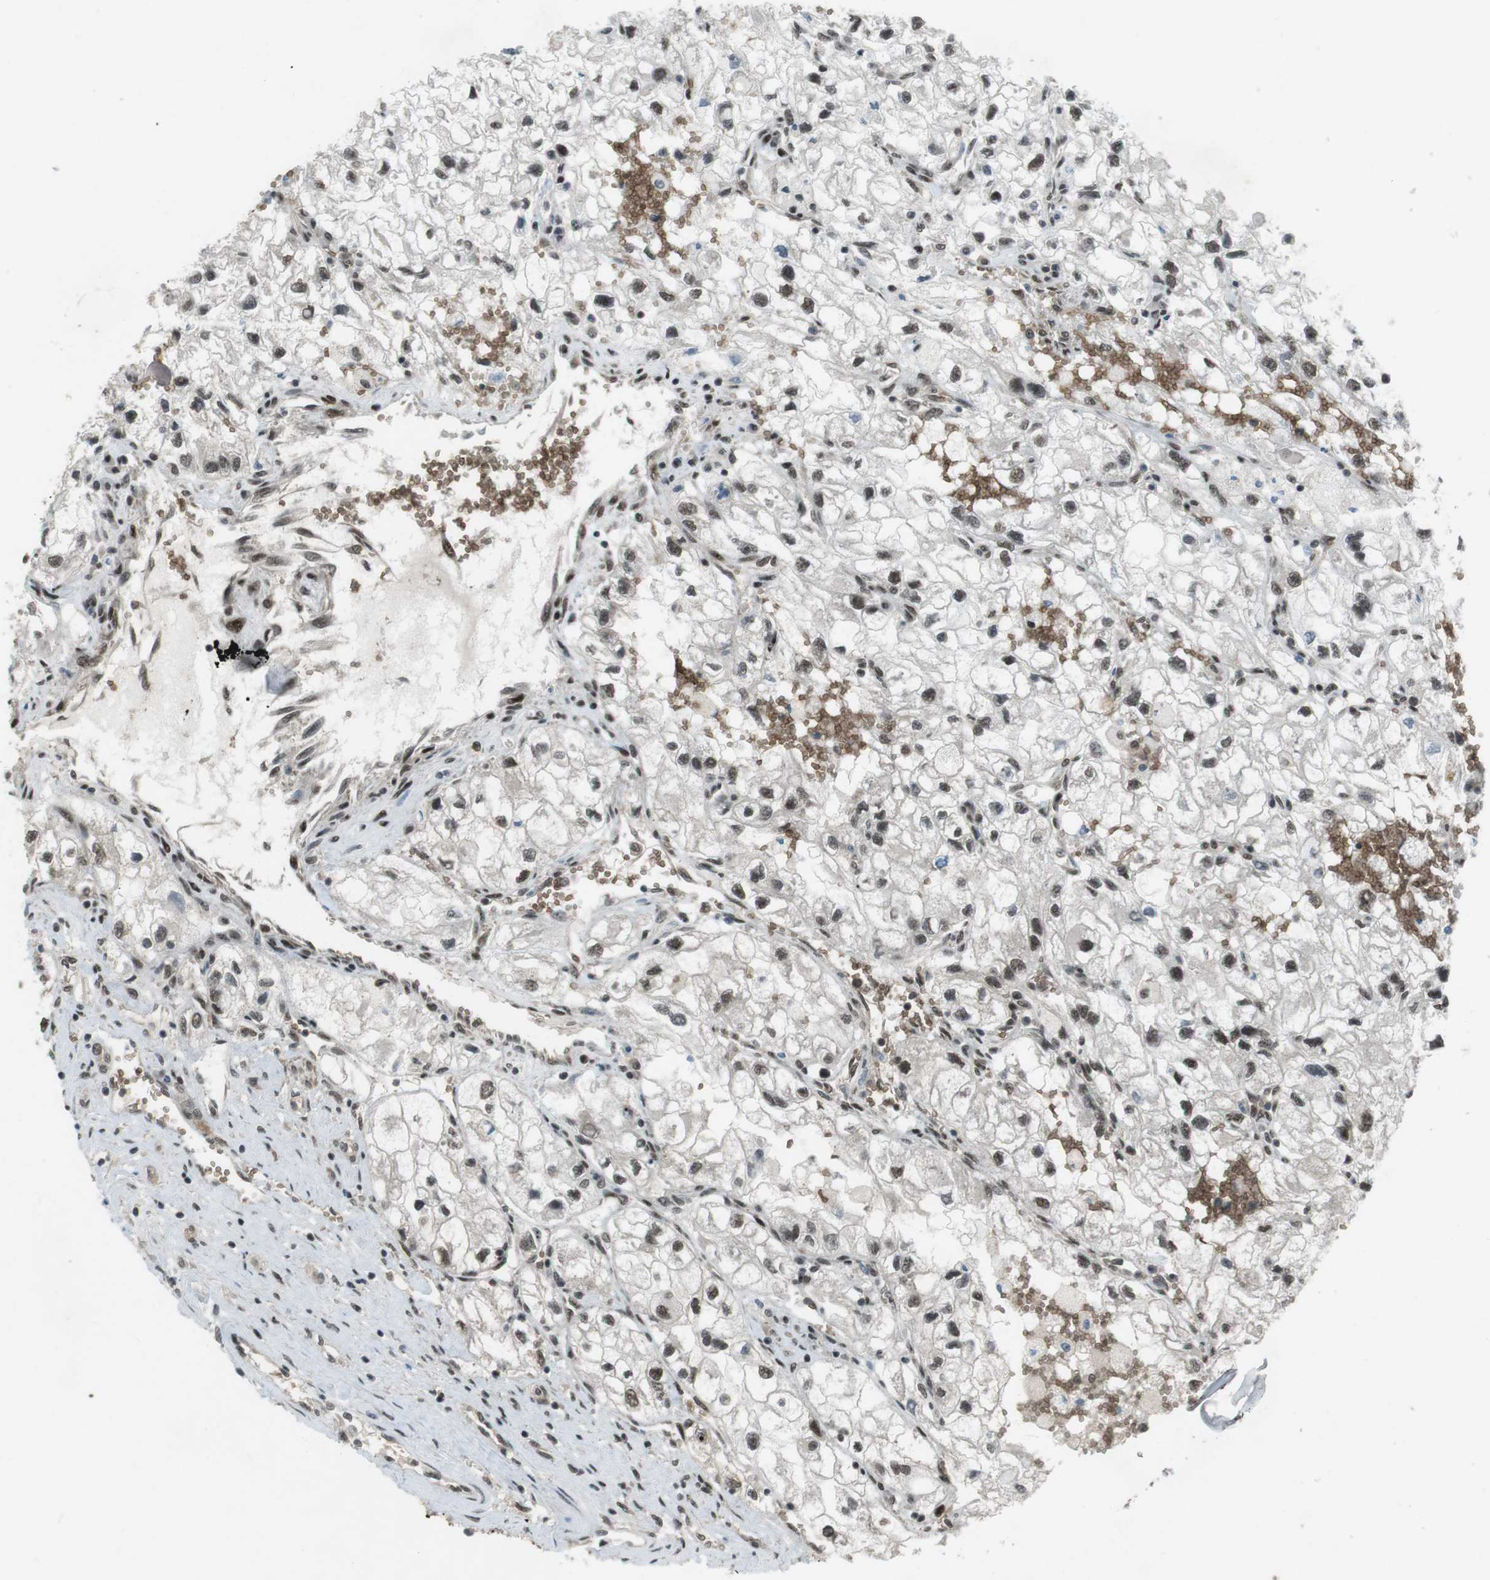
{"staining": {"intensity": "weak", "quantity": "<25%", "location": "cytoplasmic/membranous,nuclear"}, "tissue": "renal cancer", "cell_type": "Tumor cells", "image_type": "cancer", "snomed": [{"axis": "morphology", "description": "Adenocarcinoma, NOS"}, {"axis": "topography", "description": "Kidney"}], "caption": "Tumor cells are negative for protein expression in human renal cancer (adenocarcinoma).", "gene": "SLITRK5", "patient": {"sex": "female", "age": 70}}